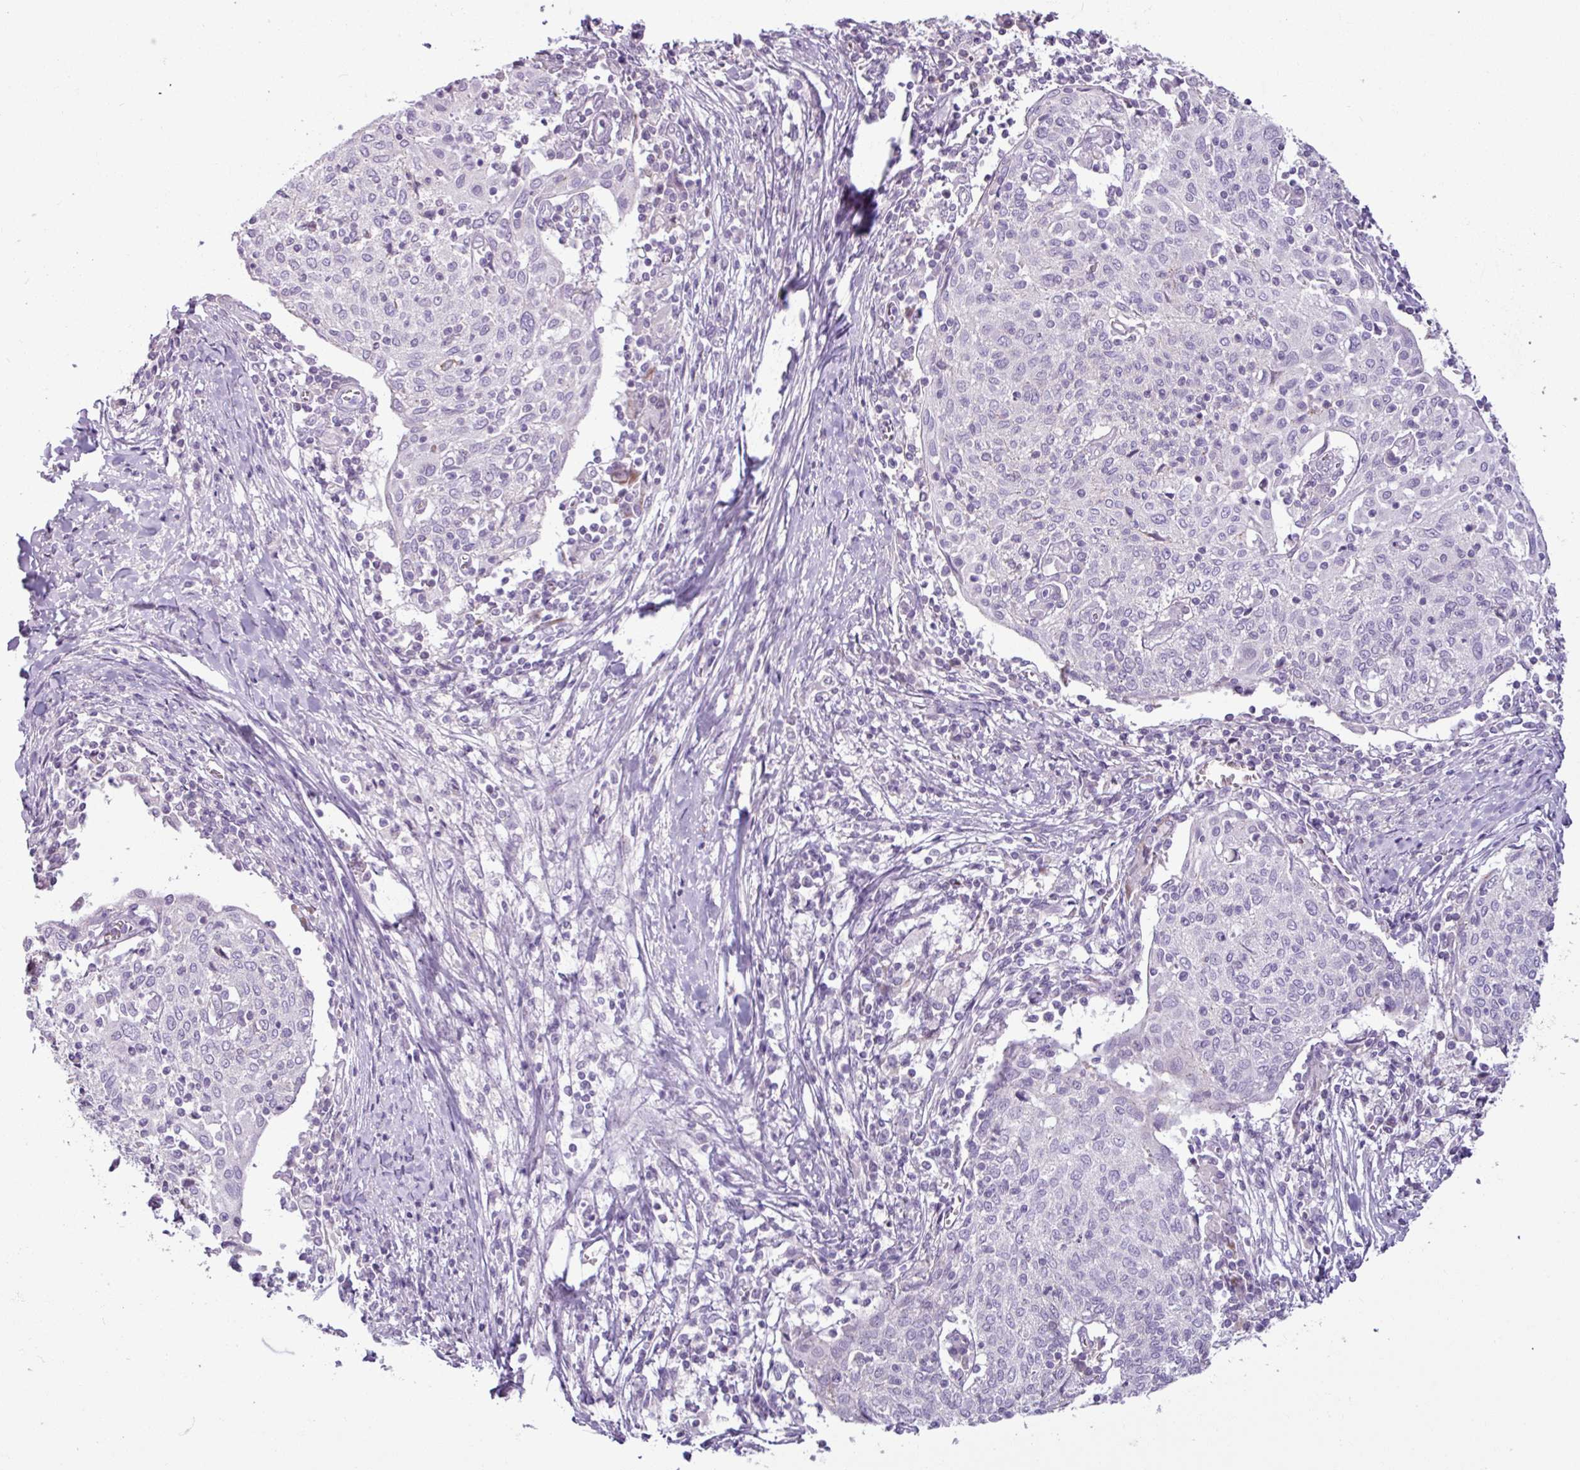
{"staining": {"intensity": "negative", "quantity": "none", "location": "none"}, "tissue": "cervical cancer", "cell_type": "Tumor cells", "image_type": "cancer", "snomed": [{"axis": "morphology", "description": "Squamous cell carcinoma, NOS"}, {"axis": "topography", "description": "Cervix"}], "caption": "This is a histopathology image of IHC staining of cervical cancer, which shows no staining in tumor cells. Nuclei are stained in blue.", "gene": "PNMA6A", "patient": {"sex": "female", "age": 52}}